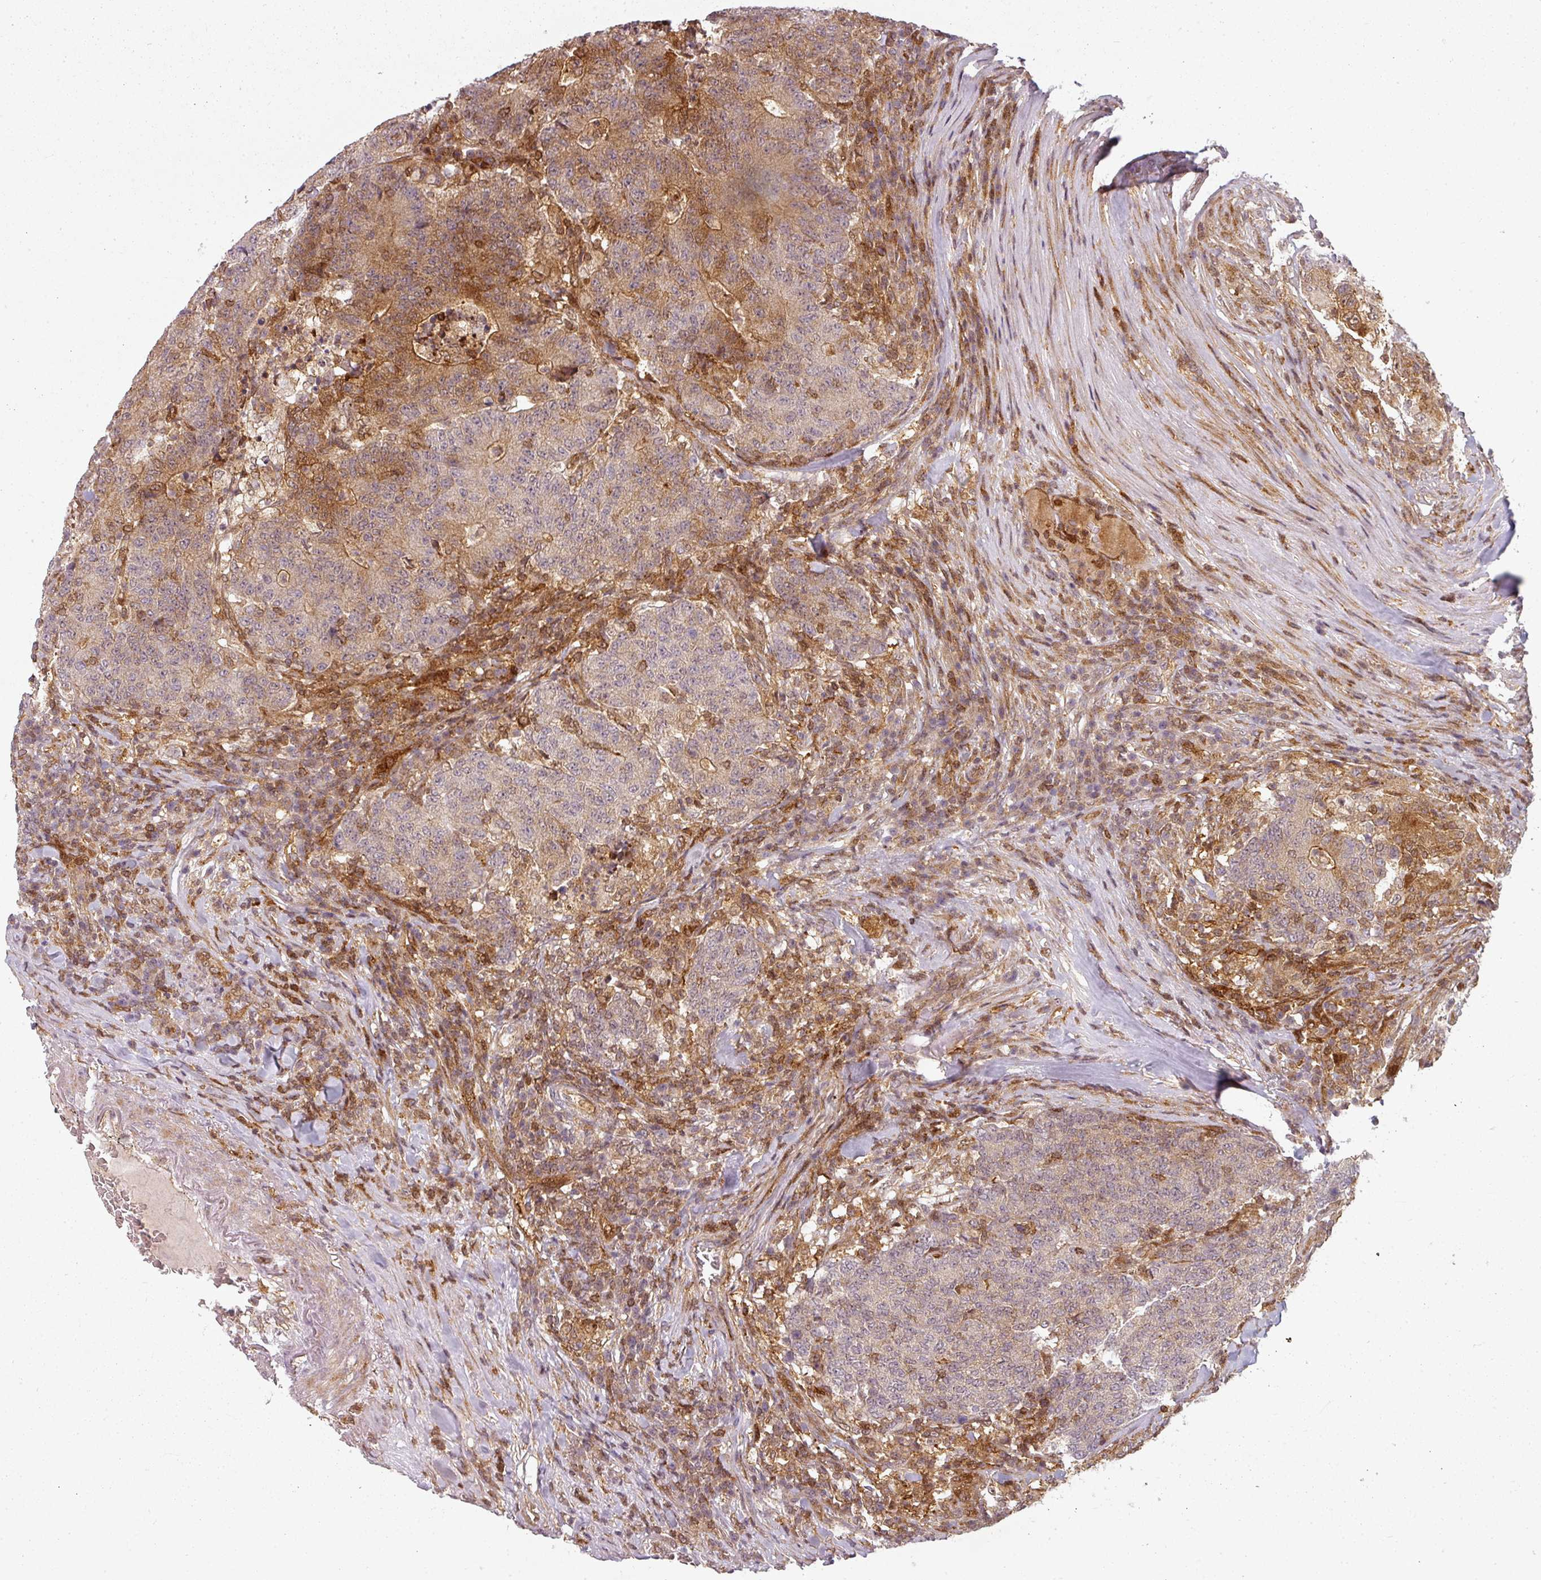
{"staining": {"intensity": "moderate", "quantity": "25%-75%", "location": "cytoplasmic/membranous"}, "tissue": "colorectal cancer", "cell_type": "Tumor cells", "image_type": "cancer", "snomed": [{"axis": "morphology", "description": "Adenocarcinoma, NOS"}, {"axis": "topography", "description": "Colon"}], "caption": "Immunohistochemical staining of adenocarcinoma (colorectal) displays medium levels of moderate cytoplasmic/membranous expression in about 25%-75% of tumor cells.", "gene": "CLIC1", "patient": {"sex": "female", "age": 75}}